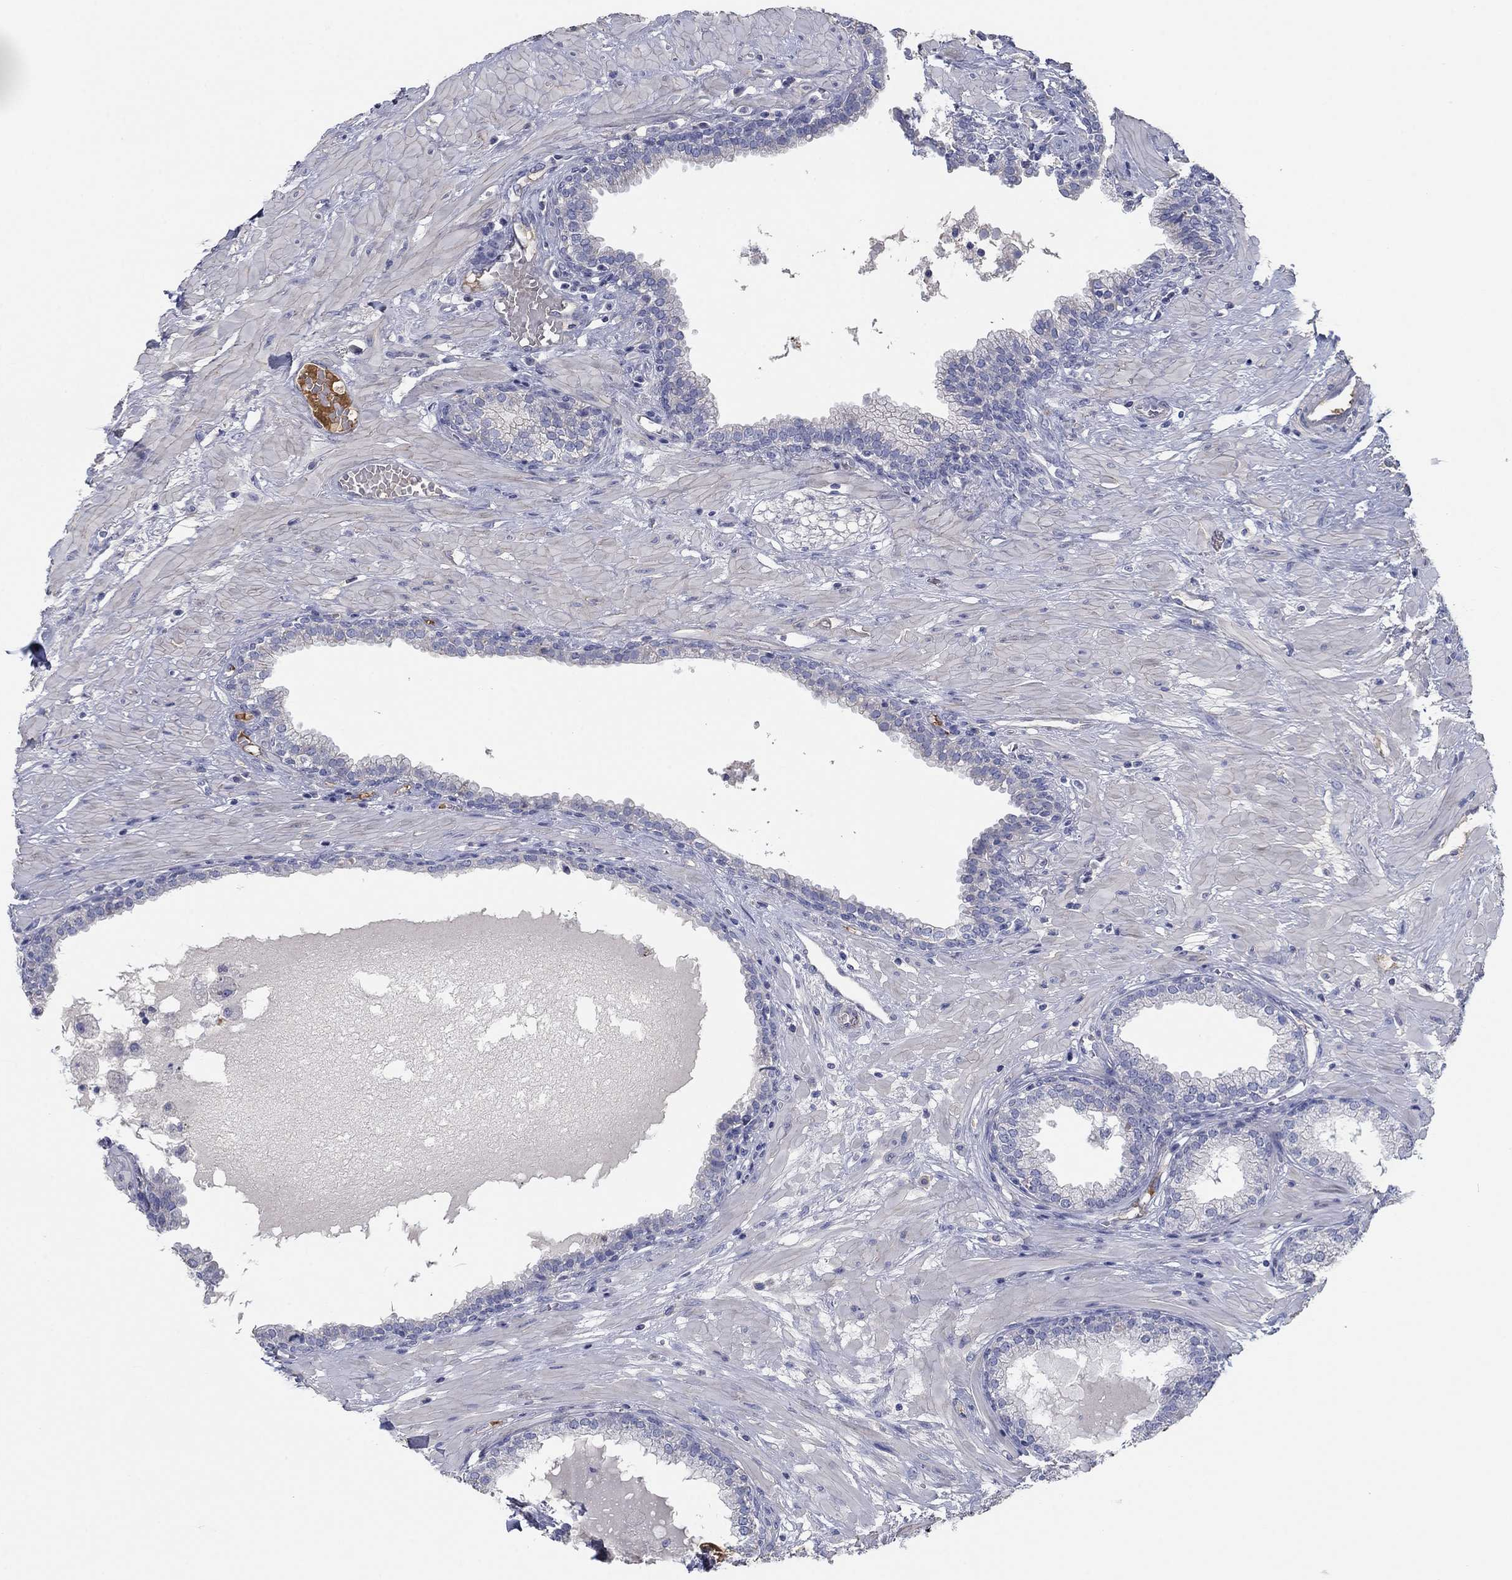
{"staining": {"intensity": "negative", "quantity": "none", "location": "none"}, "tissue": "prostate", "cell_type": "Glandular cells", "image_type": "normal", "snomed": [{"axis": "morphology", "description": "Normal tissue, NOS"}, {"axis": "topography", "description": "Prostate"}], "caption": "DAB (3,3'-diaminobenzidine) immunohistochemical staining of benign human prostate demonstrates no significant staining in glandular cells. The staining is performed using DAB (3,3'-diaminobenzidine) brown chromogen with nuclei counter-stained in using hematoxylin.", "gene": "APOC3", "patient": {"sex": "male", "age": 64}}